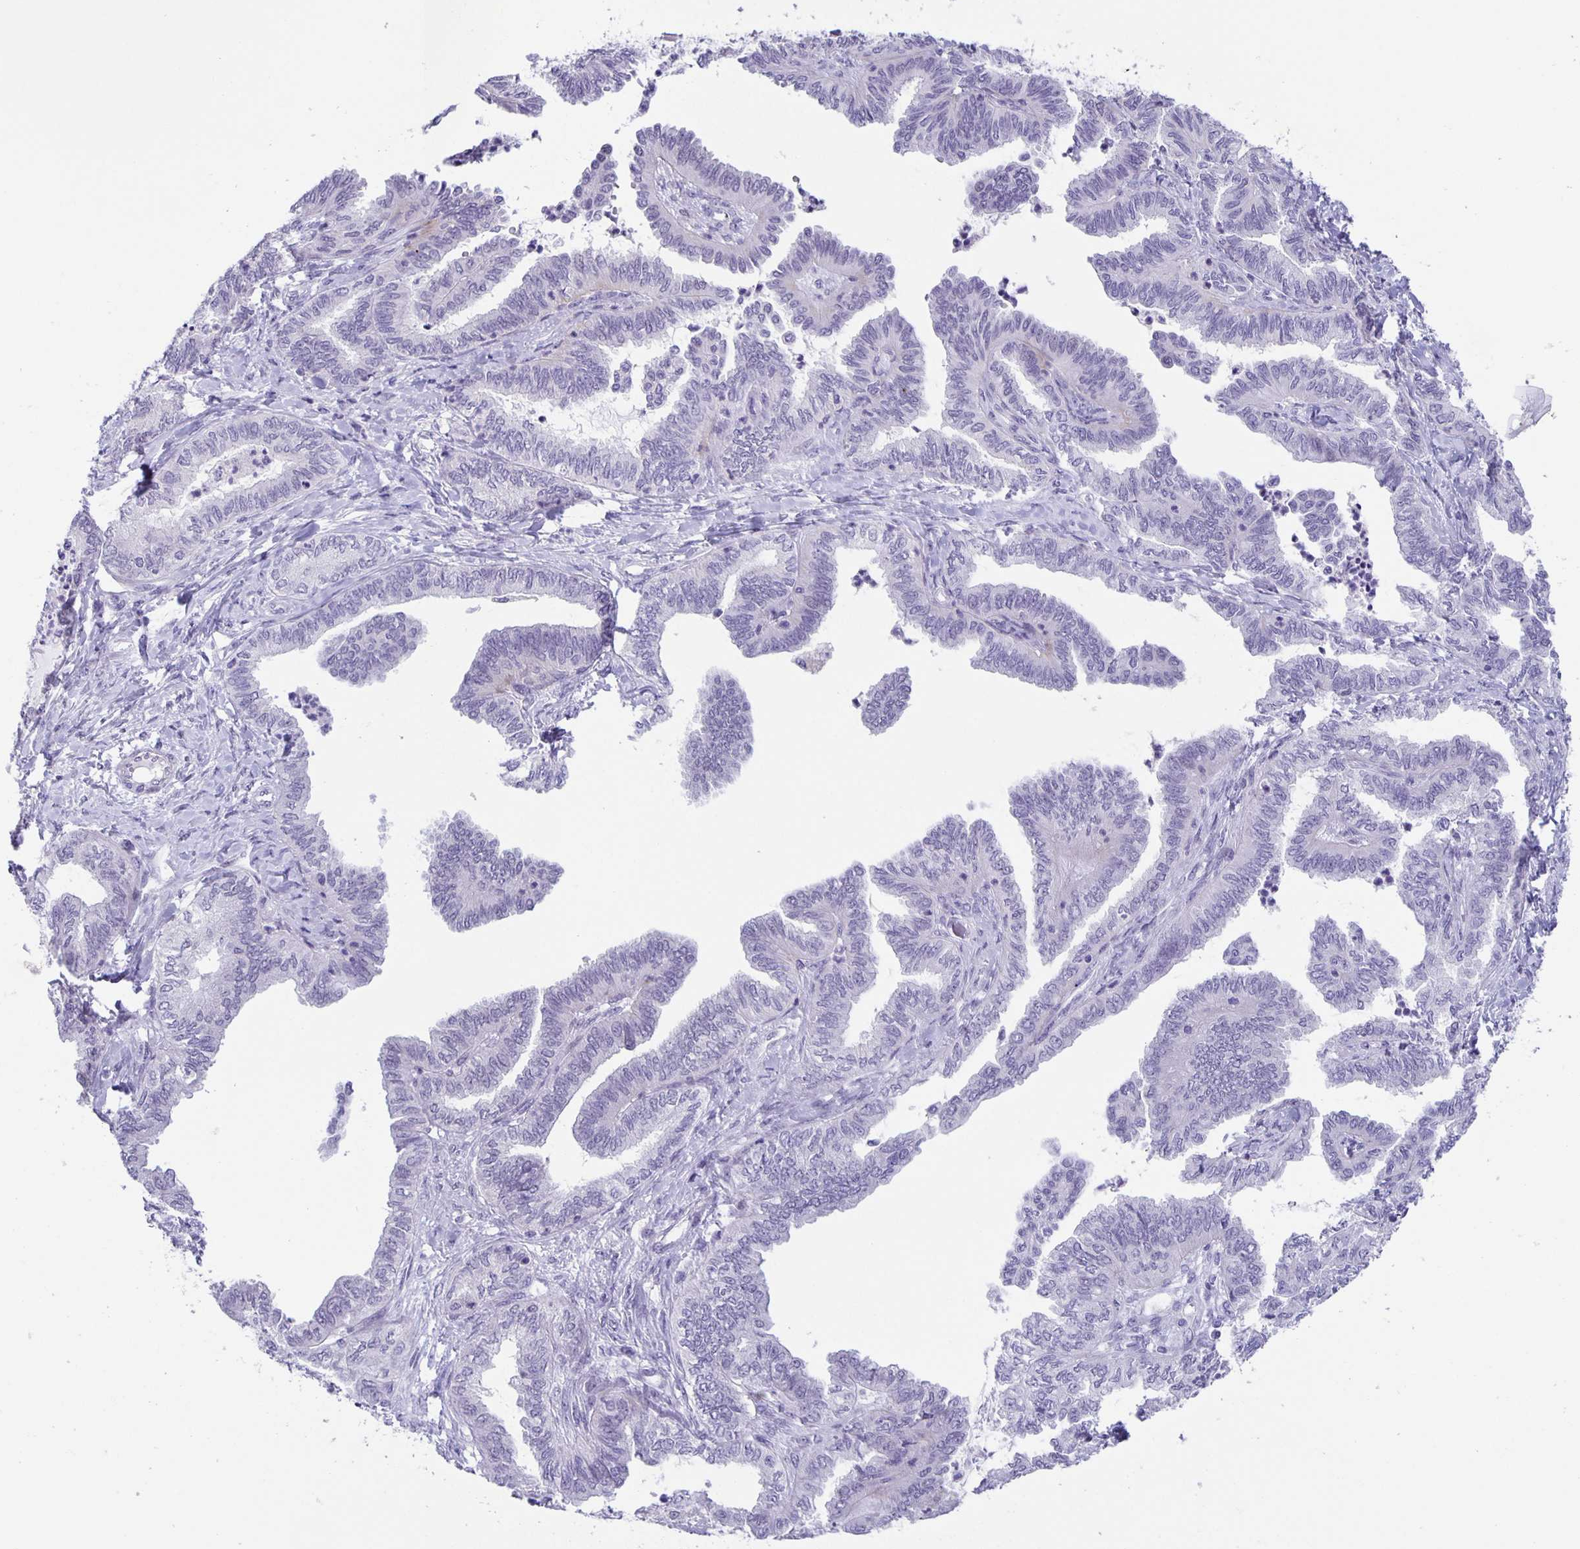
{"staining": {"intensity": "negative", "quantity": "none", "location": "none"}, "tissue": "ovarian cancer", "cell_type": "Tumor cells", "image_type": "cancer", "snomed": [{"axis": "morphology", "description": "Carcinoma, endometroid"}, {"axis": "topography", "description": "Ovary"}], "caption": "This is a histopathology image of immunohistochemistry staining of endometroid carcinoma (ovarian), which shows no staining in tumor cells.", "gene": "PHRF1", "patient": {"sex": "female", "age": 70}}